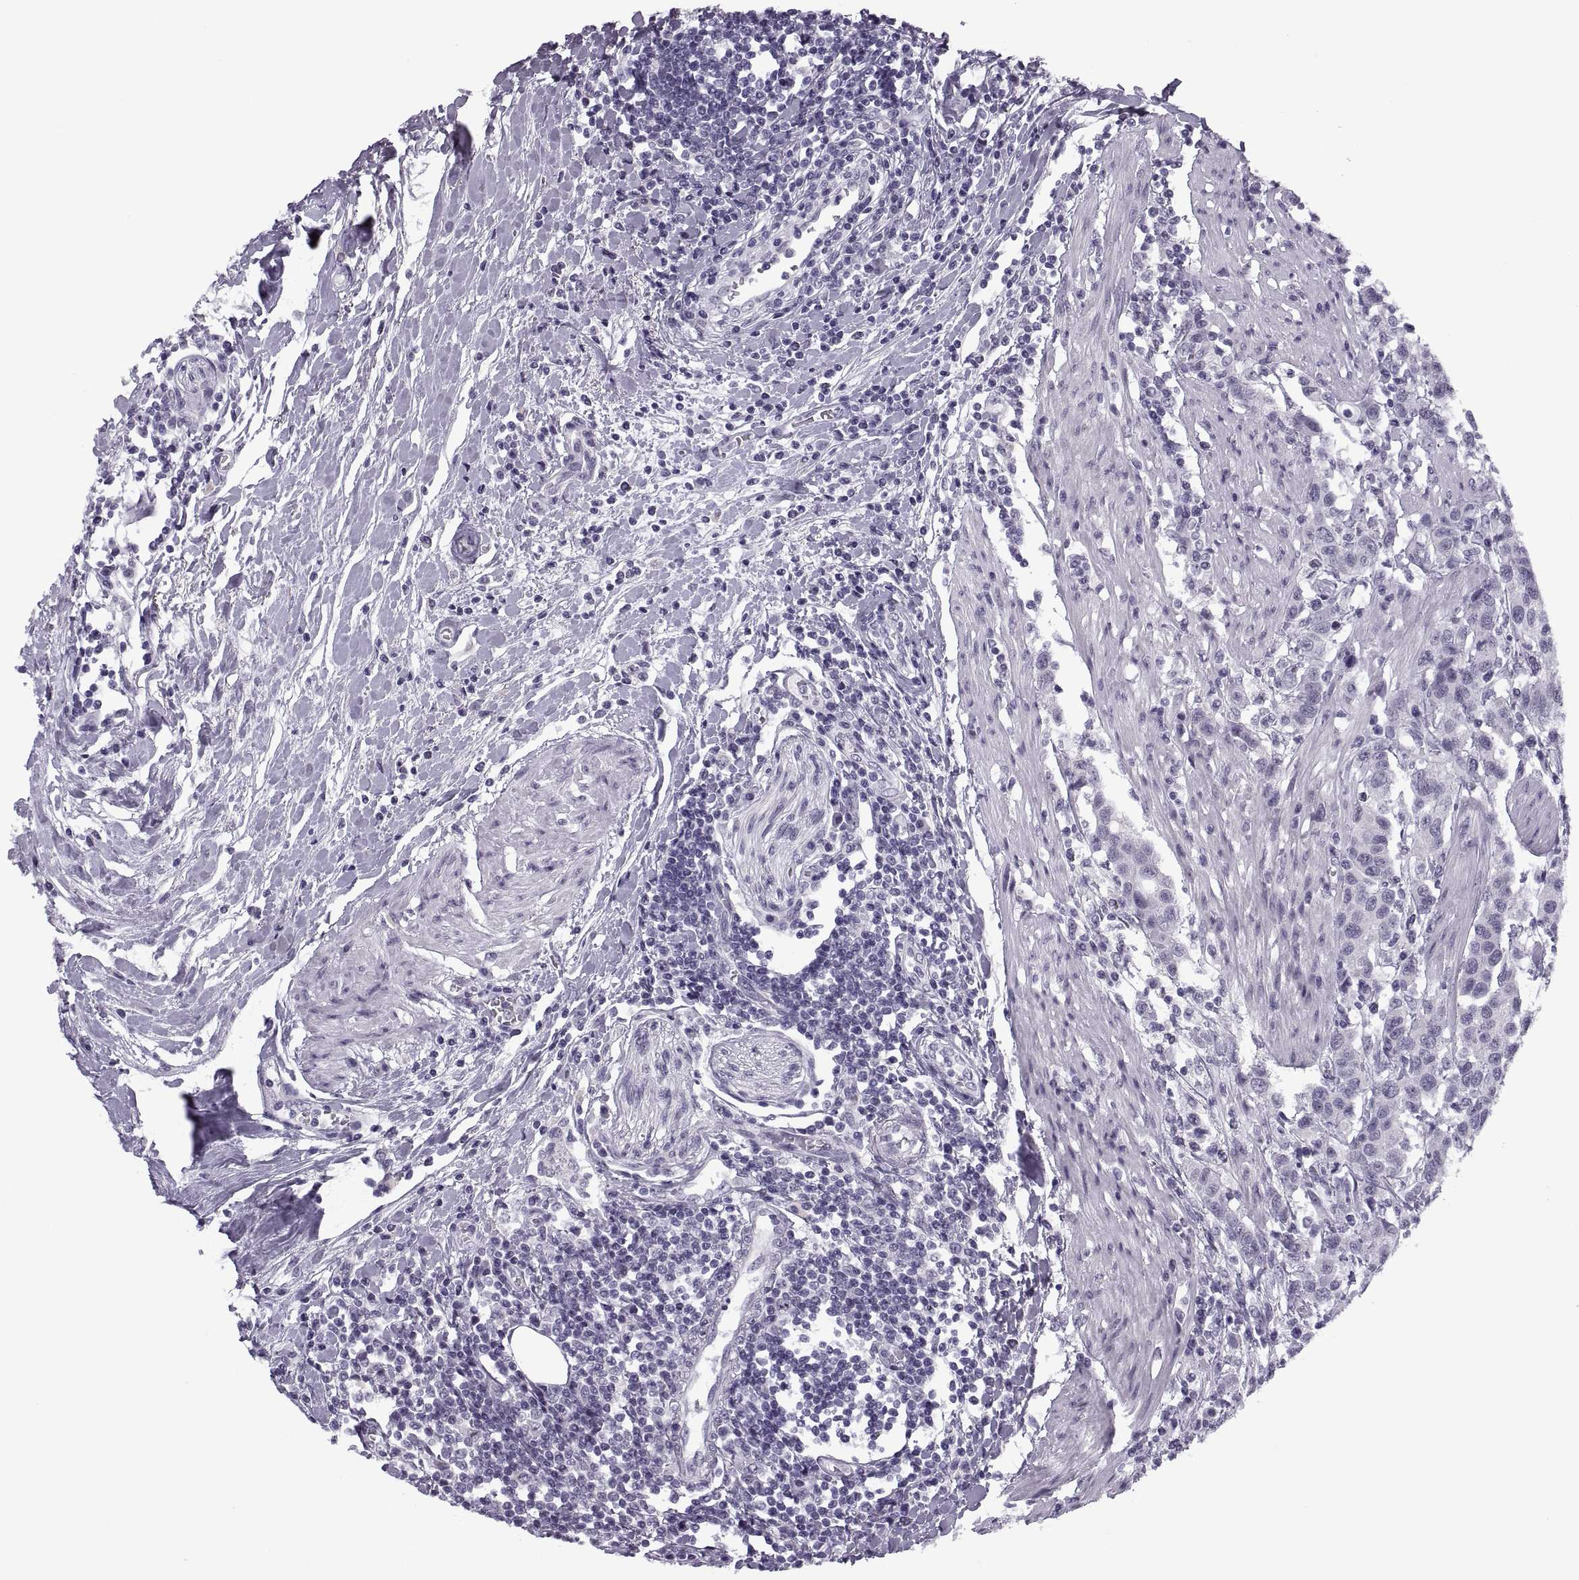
{"staining": {"intensity": "negative", "quantity": "none", "location": "none"}, "tissue": "urothelial cancer", "cell_type": "Tumor cells", "image_type": "cancer", "snomed": [{"axis": "morphology", "description": "Urothelial carcinoma, High grade"}, {"axis": "topography", "description": "Urinary bladder"}], "caption": "This is an immunohistochemistry photomicrograph of urothelial cancer. There is no staining in tumor cells.", "gene": "TBC1D3G", "patient": {"sex": "female", "age": 58}}